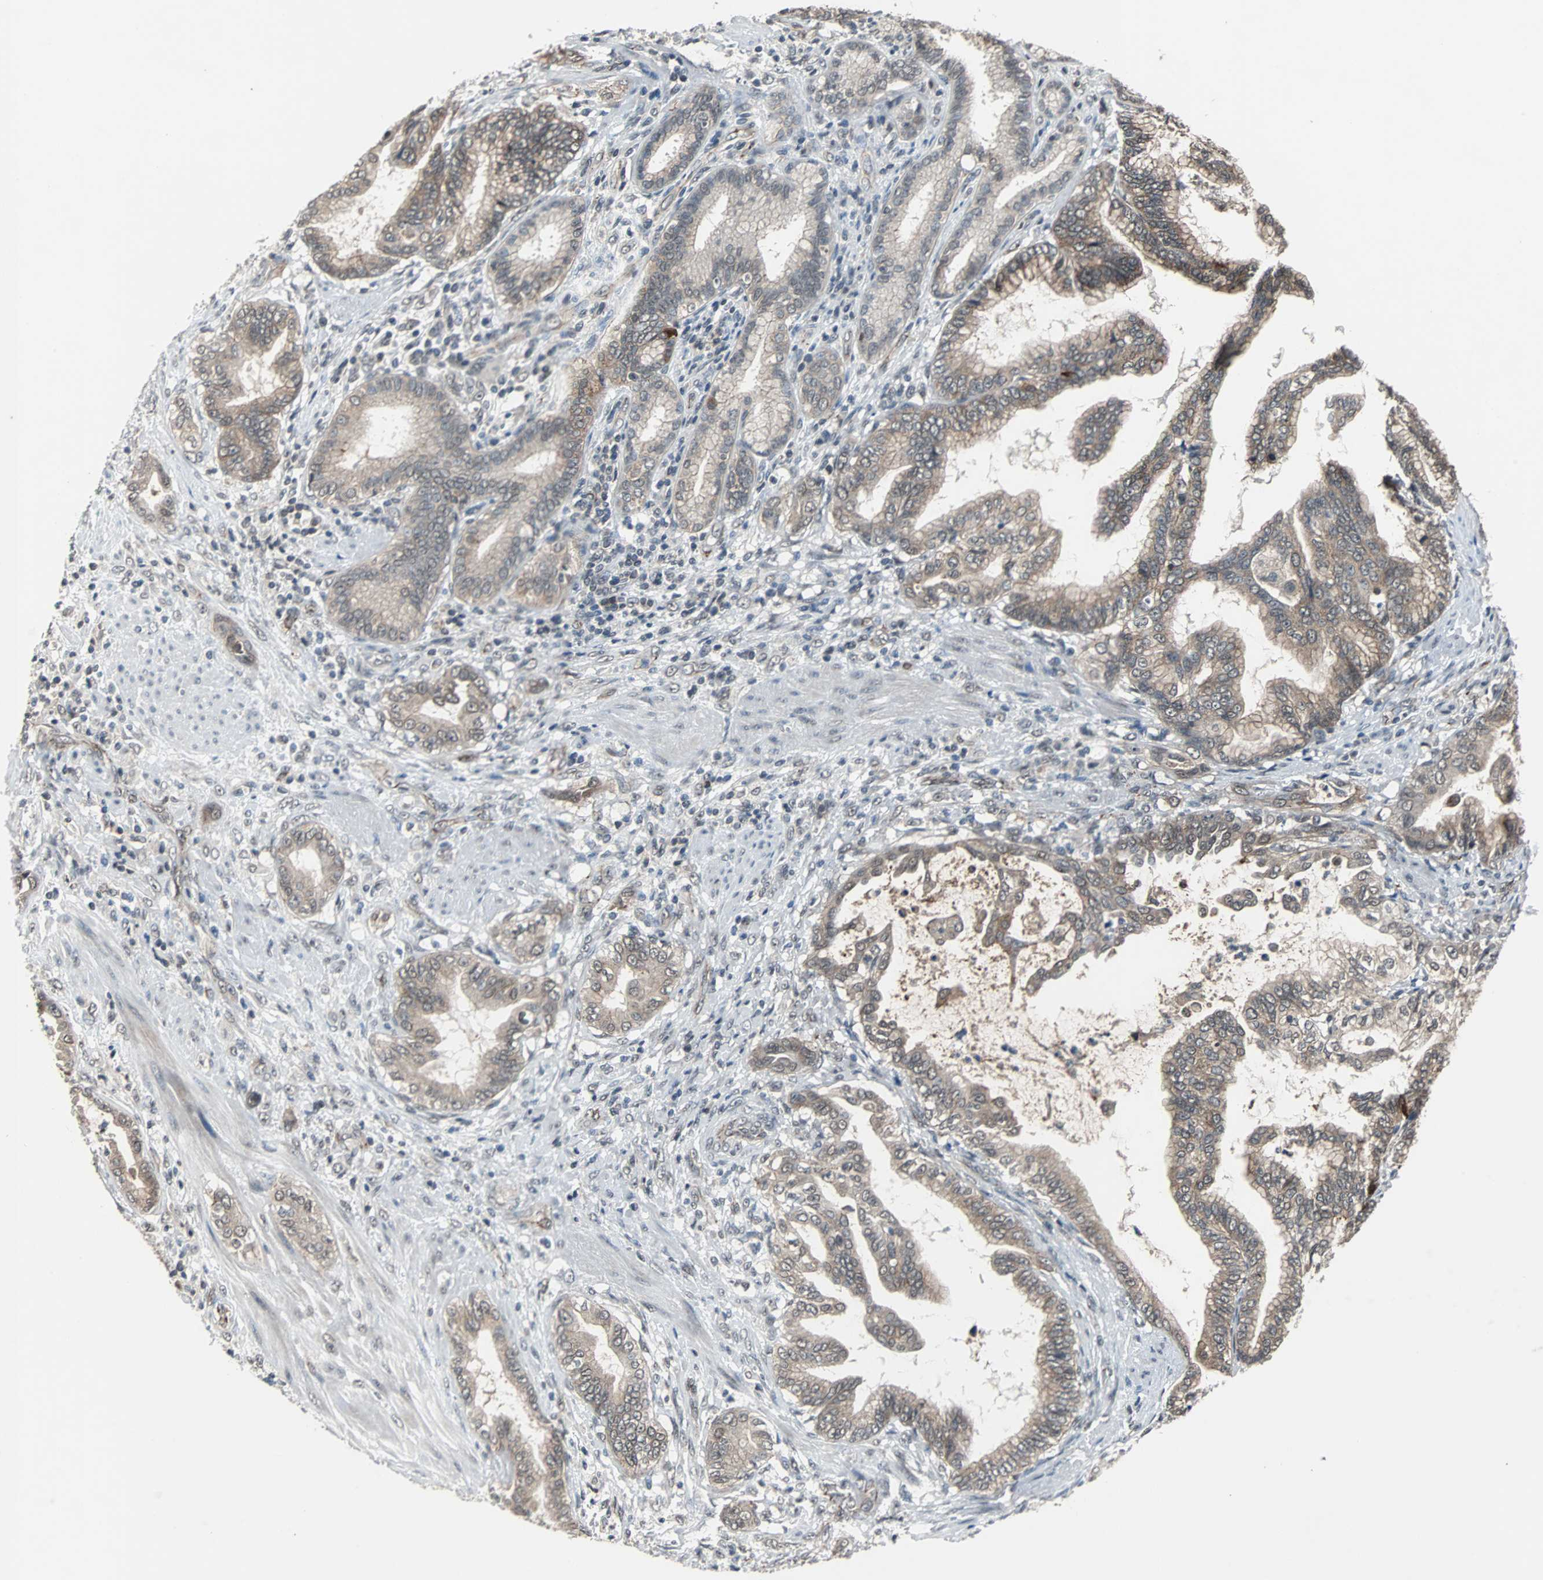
{"staining": {"intensity": "moderate", "quantity": ">75%", "location": "cytoplasmic/membranous"}, "tissue": "pancreatic cancer", "cell_type": "Tumor cells", "image_type": "cancer", "snomed": [{"axis": "morphology", "description": "Adenocarcinoma, NOS"}, {"axis": "topography", "description": "Pancreas"}], "caption": "Tumor cells exhibit medium levels of moderate cytoplasmic/membranous expression in approximately >75% of cells in human adenocarcinoma (pancreatic).", "gene": "LSR", "patient": {"sex": "female", "age": 64}}